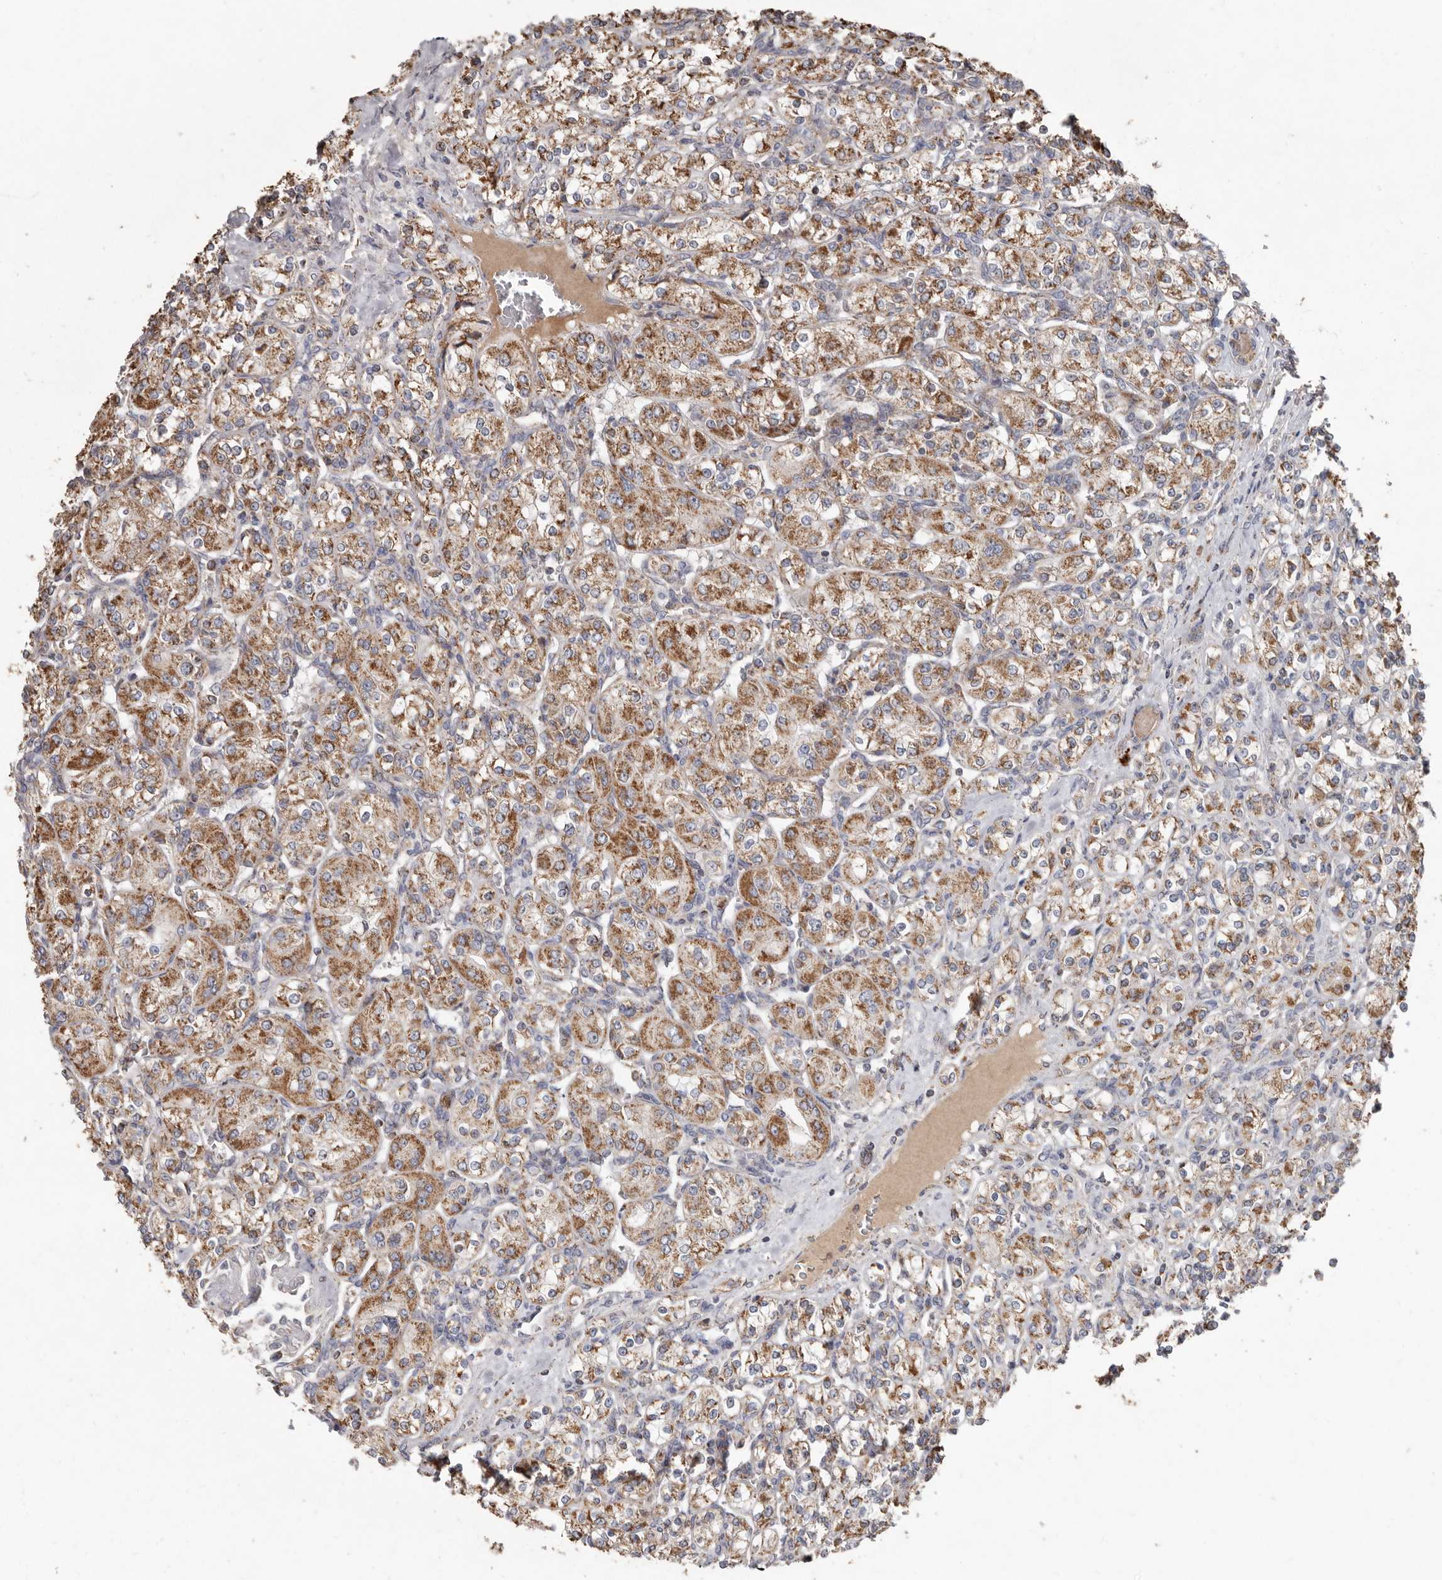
{"staining": {"intensity": "moderate", "quantity": ">75%", "location": "cytoplasmic/membranous"}, "tissue": "renal cancer", "cell_type": "Tumor cells", "image_type": "cancer", "snomed": [{"axis": "morphology", "description": "Adenocarcinoma, NOS"}, {"axis": "topography", "description": "Kidney"}], "caption": "Protein staining by immunohistochemistry reveals moderate cytoplasmic/membranous positivity in approximately >75% of tumor cells in renal cancer (adenocarcinoma).", "gene": "KIF26B", "patient": {"sex": "male", "age": 77}}